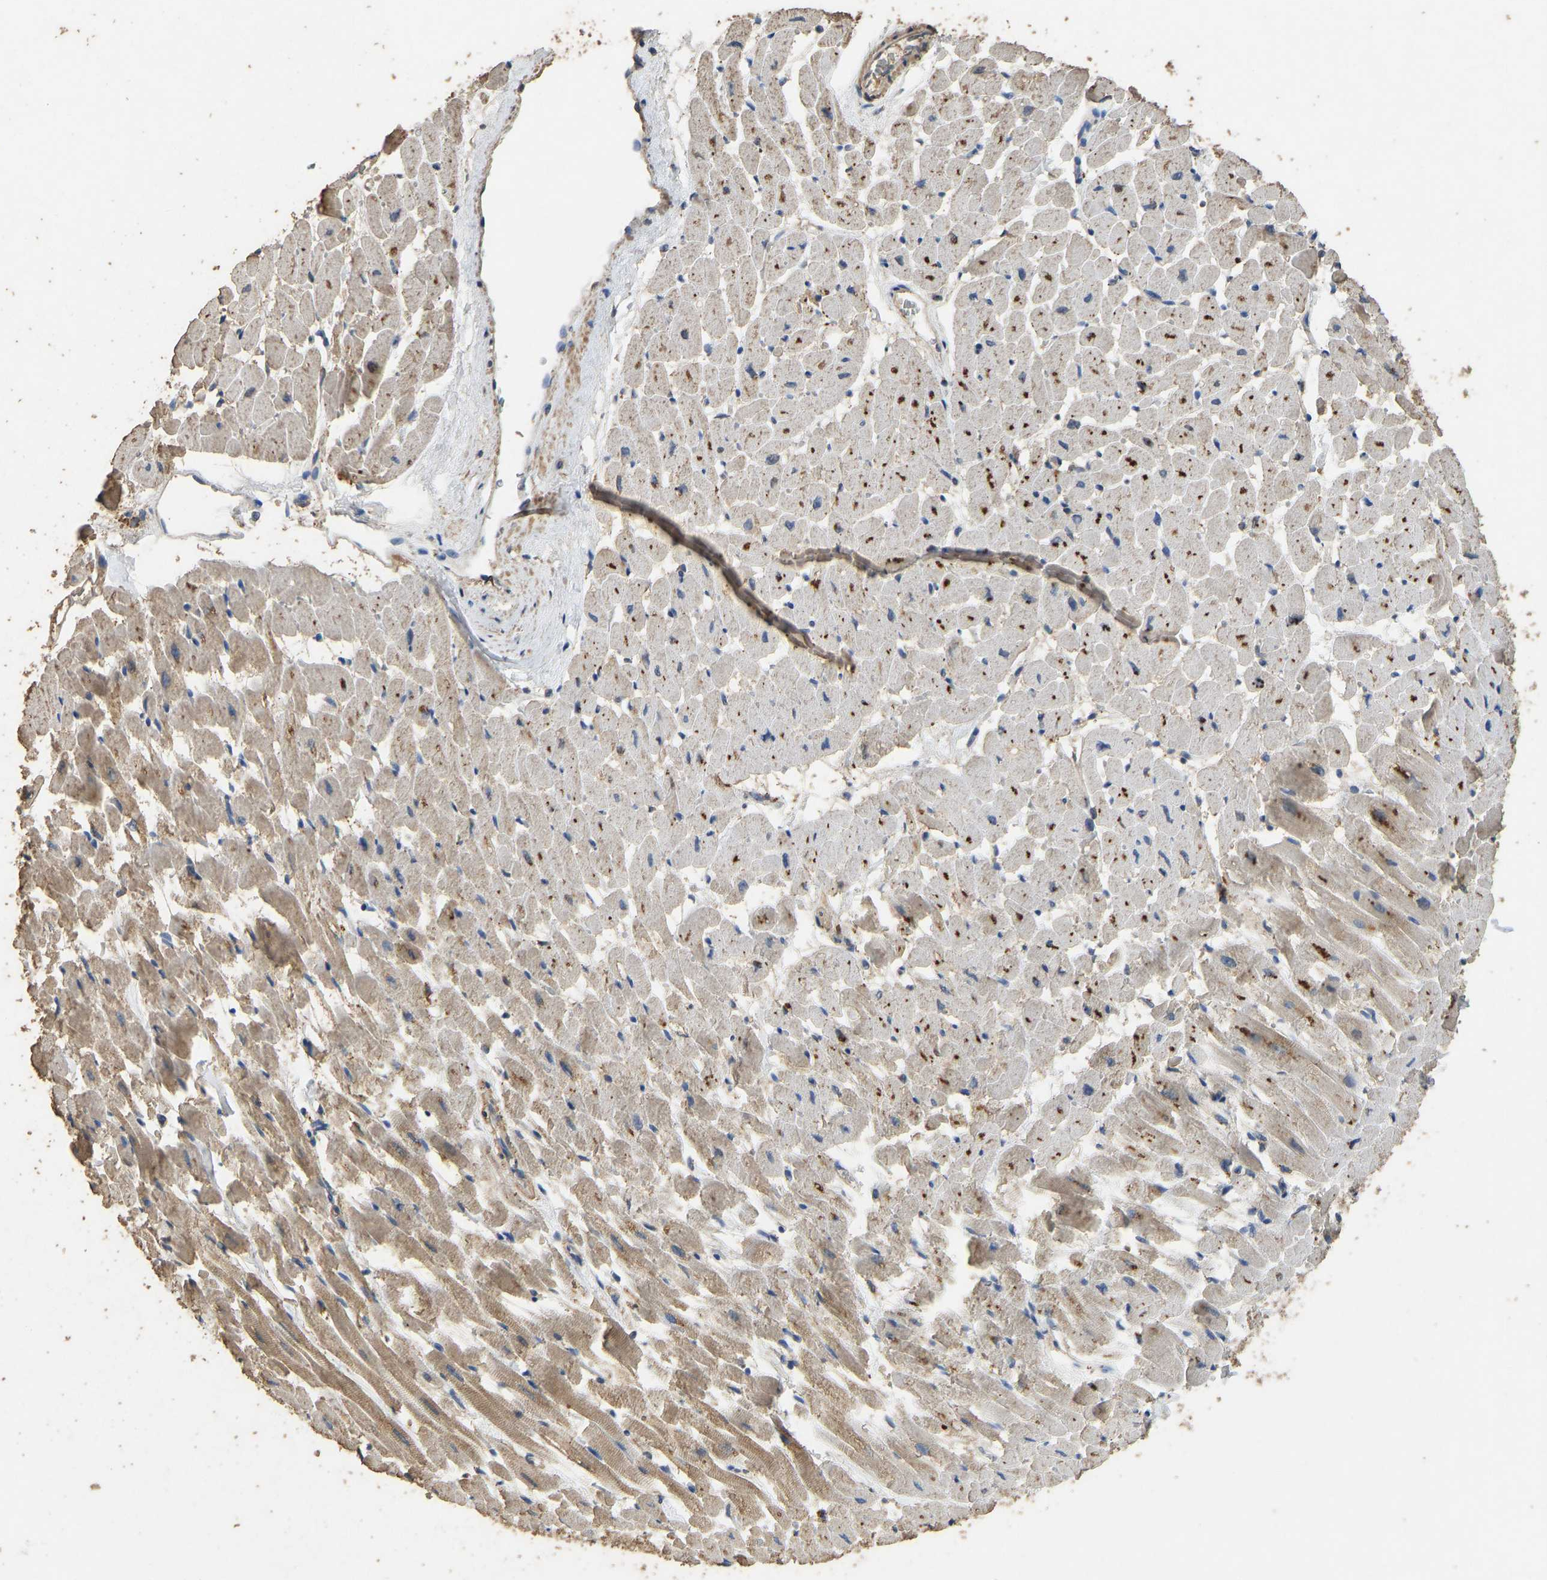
{"staining": {"intensity": "moderate", "quantity": "25%-75%", "location": "cytoplasmic/membranous"}, "tissue": "heart muscle", "cell_type": "Cardiomyocytes", "image_type": "normal", "snomed": [{"axis": "morphology", "description": "Normal tissue, NOS"}, {"axis": "topography", "description": "Heart"}], "caption": "Protein staining of unremarkable heart muscle demonstrates moderate cytoplasmic/membranous expression in about 25%-75% of cardiomyocytes. (IHC, brightfield microscopy, high magnification).", "gene": "CIDEC", "patient": {"sex": "male", "age": 45}}